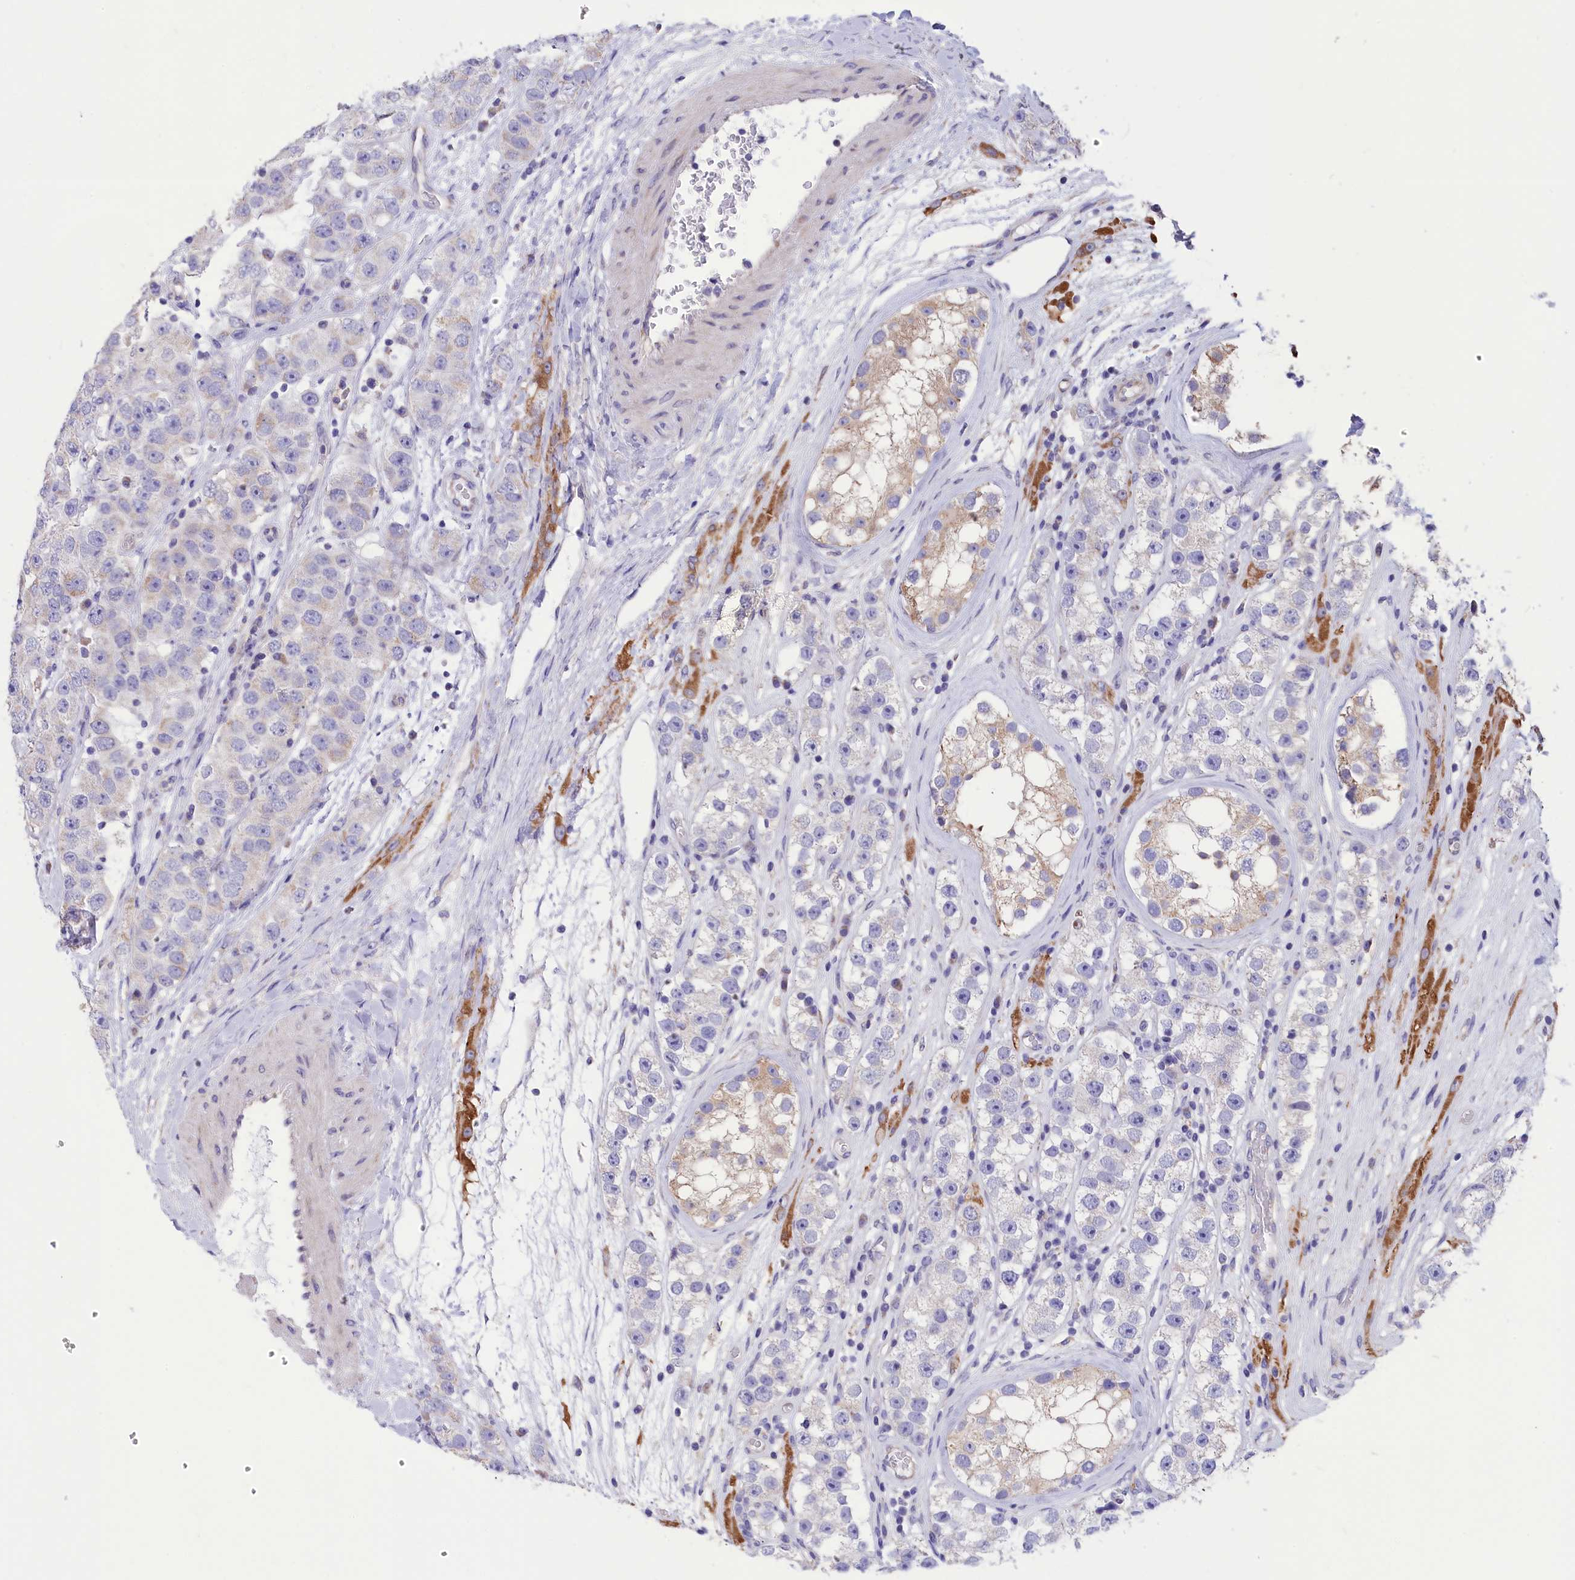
{"staining": {"intensity": "weak", "quantity": "<25%", "location": "cytoplasmic/membranous"}, "tissue": "testis cancer", "cell_type": "Tumor cells", "image_type": "cancer", "snomed": [{"axis": "morphology", "description": "Seminoma, NOS"}, {"axis": "topography", "description": "Testis"}], "caption": "Immunohistochemical staining of seminoma (testis) reveals no significant staining in tumor cells. Brightfield microscopy of immunohistochemistry stained with DAB (brown) and hematoxylin (blue), captured at high magnification.", "gene": "CYP2U1", "patient": {"sex": "male", "age": 28}}